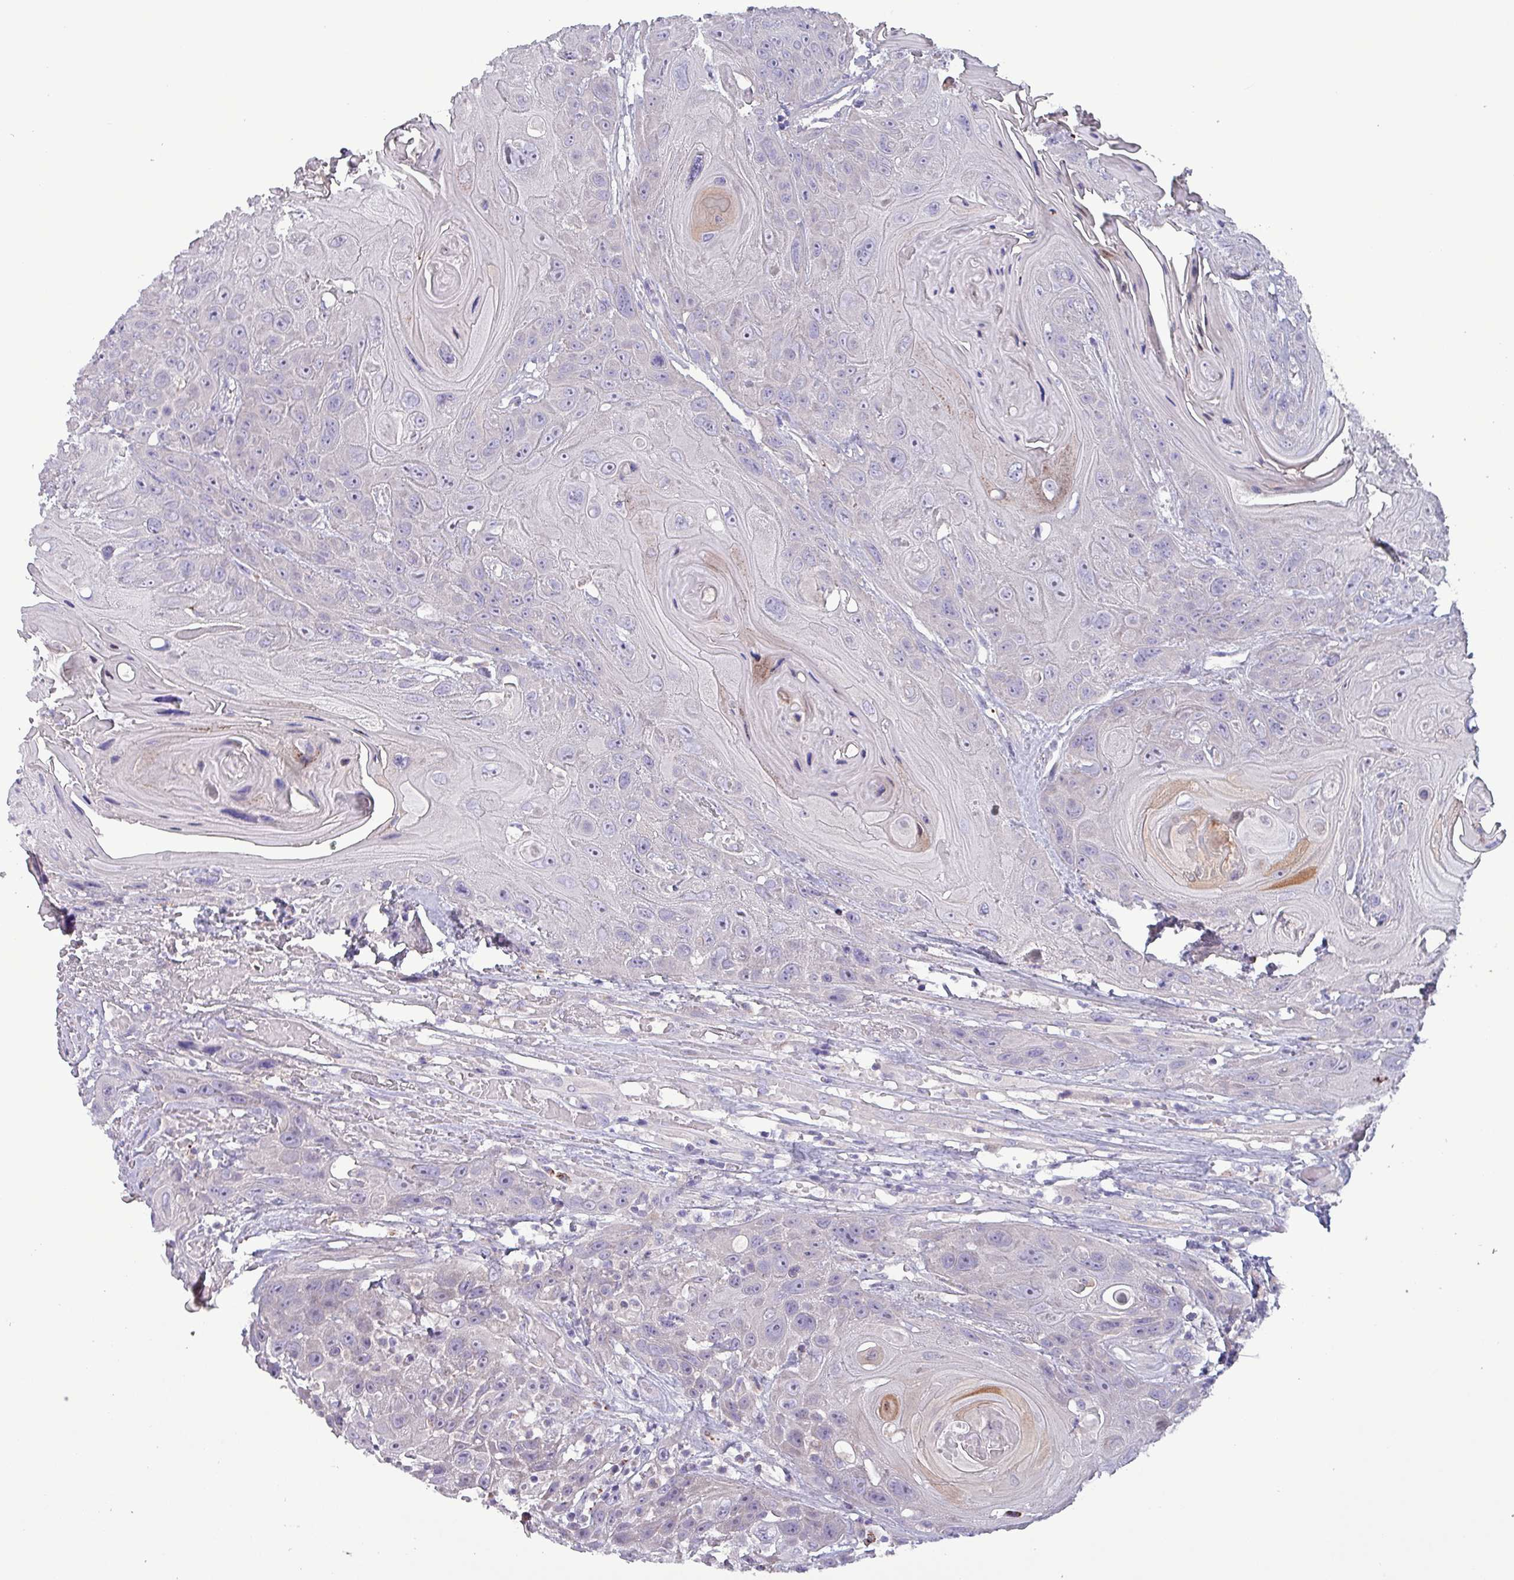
{"staining": {"intensity": "negative", "quantity": "none", "location": "none"}, "tissue": "head and neck cancer", "cell_type": "Tumor cells", "image_type": "cancer", "snomed": [{"axis": "morphology", "description": "Squamous cell carcinoma, NOS"}, {"axis": "topography", "description": "Head-Neck"}], "caption": "Protein analysis of head and neck cancer displays no significant staining in tumor cells. Nuclei are stained in blue.", "gene": "HSD3B7", "patient": {"sex": "female", "age": 59}}